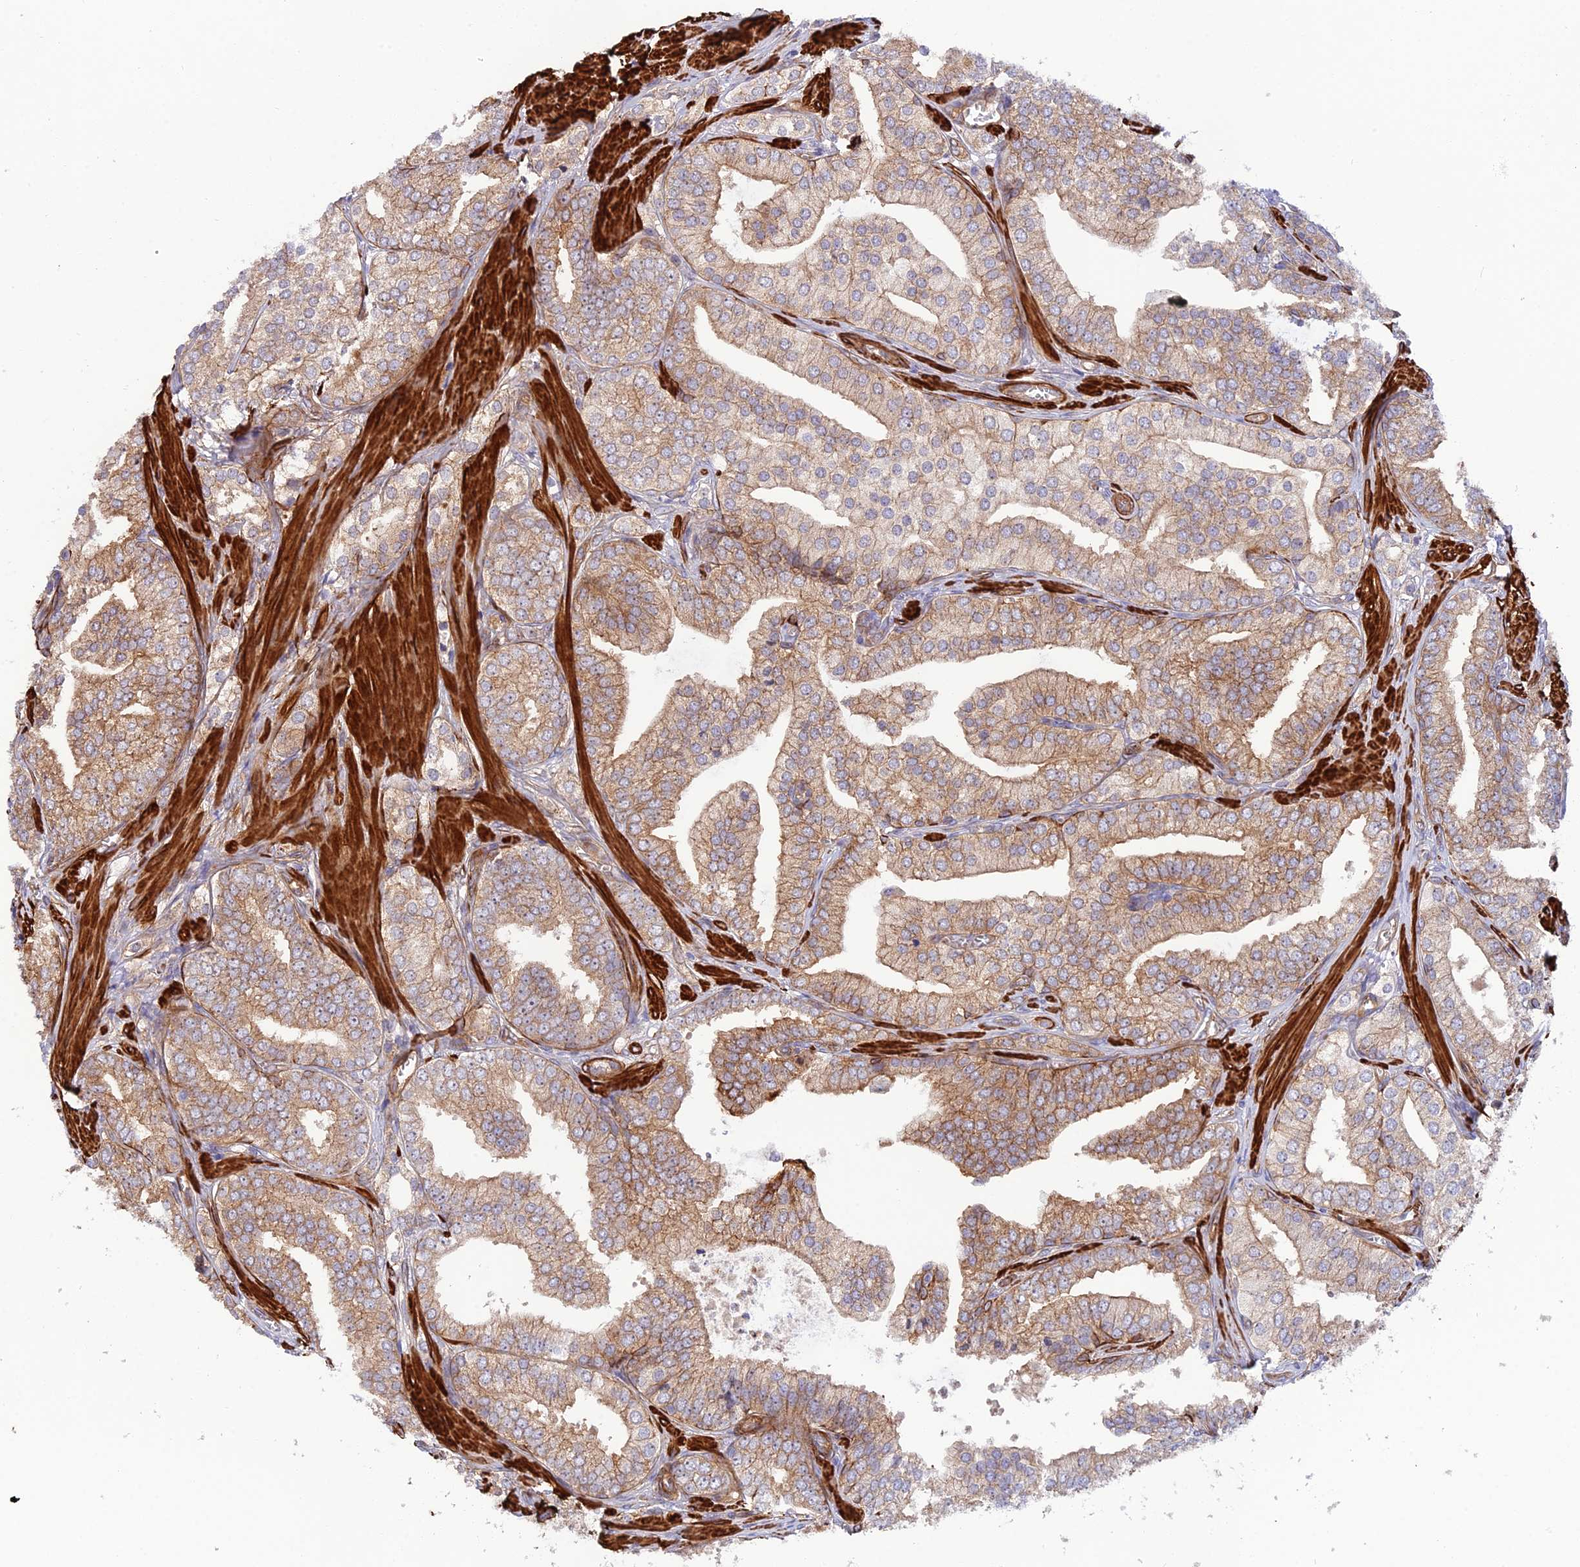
{"staining": {"intensity": "moderate", "quantity": "25%-75%", "location": "cytoplasmic/membranous"}, "tissue": "prostate cancer", "cell_type": "Tumor cells", "image_type": "cancer", "snomed": [{"axis": "morphology", "description": "Adenocarcinoma, High grade"}, {"axis": "topography", "description": "Prostate"}], "caption": "Protein expression analysis of prostate cancer (high-grade adenocarcinoma) shows moderate cytoplasmic/membranous expression in about 25%-75% of tumor cells.", "gene": "RALGAPA2", "patient": {"sex": "male", "age": 50}}